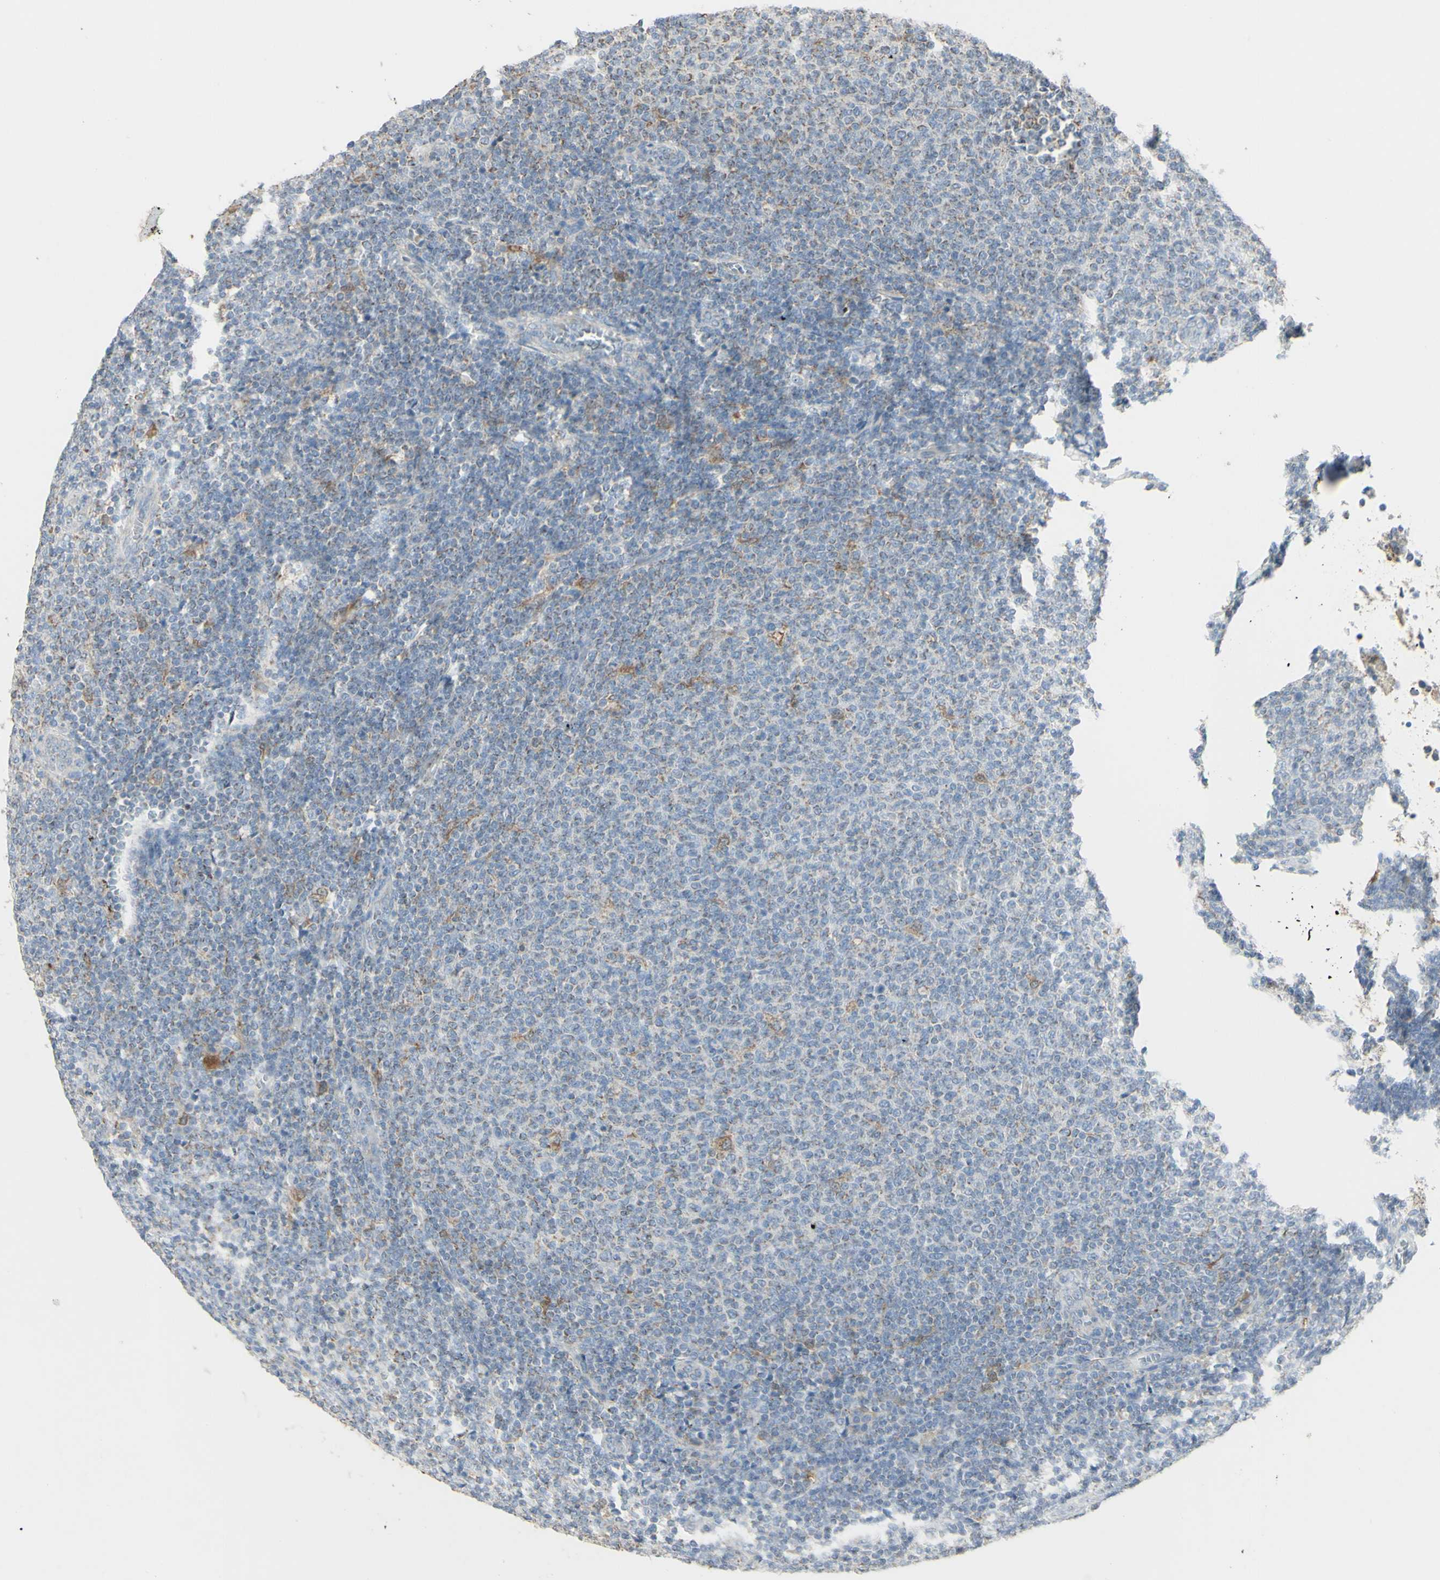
{"staining": {"intensity": "weak", "quantity": "<25%", "location": "cytoplasmic/membranous"}, "tissue": "lymphoma", "cell_type": "Tumor cells", "image_type": "cancer", "snomed": [{"axis": "morphology", "description": "Malignant lymphoma, non-Hodgkin's type, Low grade"}, {"axis": "topography", "description": "Lymph node"}], "caption": "An immunohistochemistry histopathology image of lymphoma is shown. There is no staining in tumor cells of lymphoma. The staining was performed using DAB (3,3'-diaminobenzidine) to visualize the protein expression in brown, while the nuclei were stained in blue with hematoxylin (Magnification: 20x).", "gene": "CNTNAP1", "patient": {"sex": "male", "age": 66}}